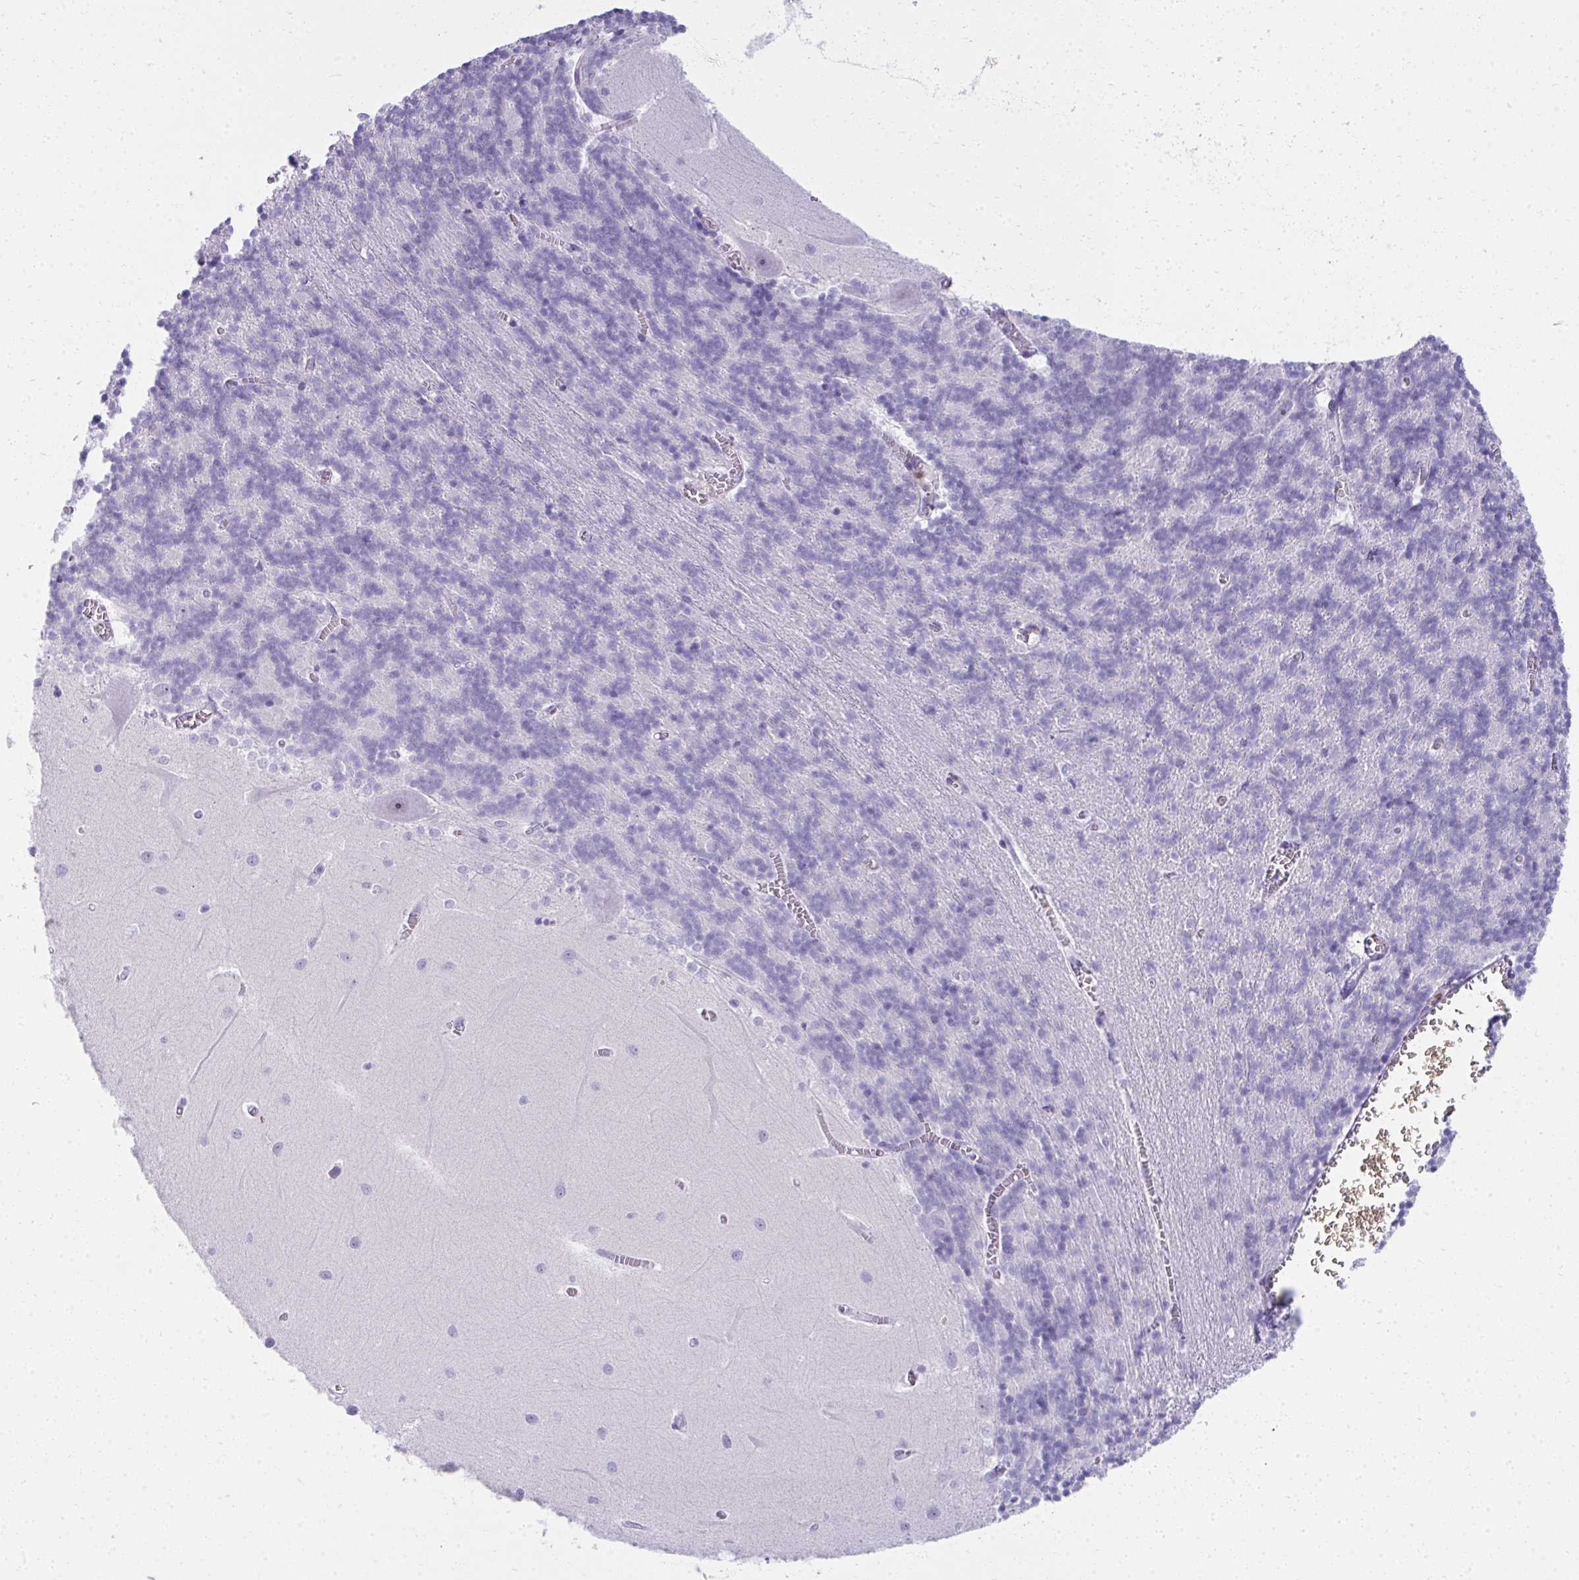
{"staining": {"intensity": "negative", "quantity": "none", "location": "none"}, "tissue": "cerebellum", "cell_type": "Cells in granular layer", "image_type": "normal", "snomed": [{"axis": "morphology", "description": "Normal tissue, NOS"}, {"axis": "topography", "description": "Cerebellum"}], "caption": "Histopathology image shows no protein expression in cells in granular layer of normal cerebellum.", "gene": "PUS7L", "patient": {"sex": "male", "age": 37}}